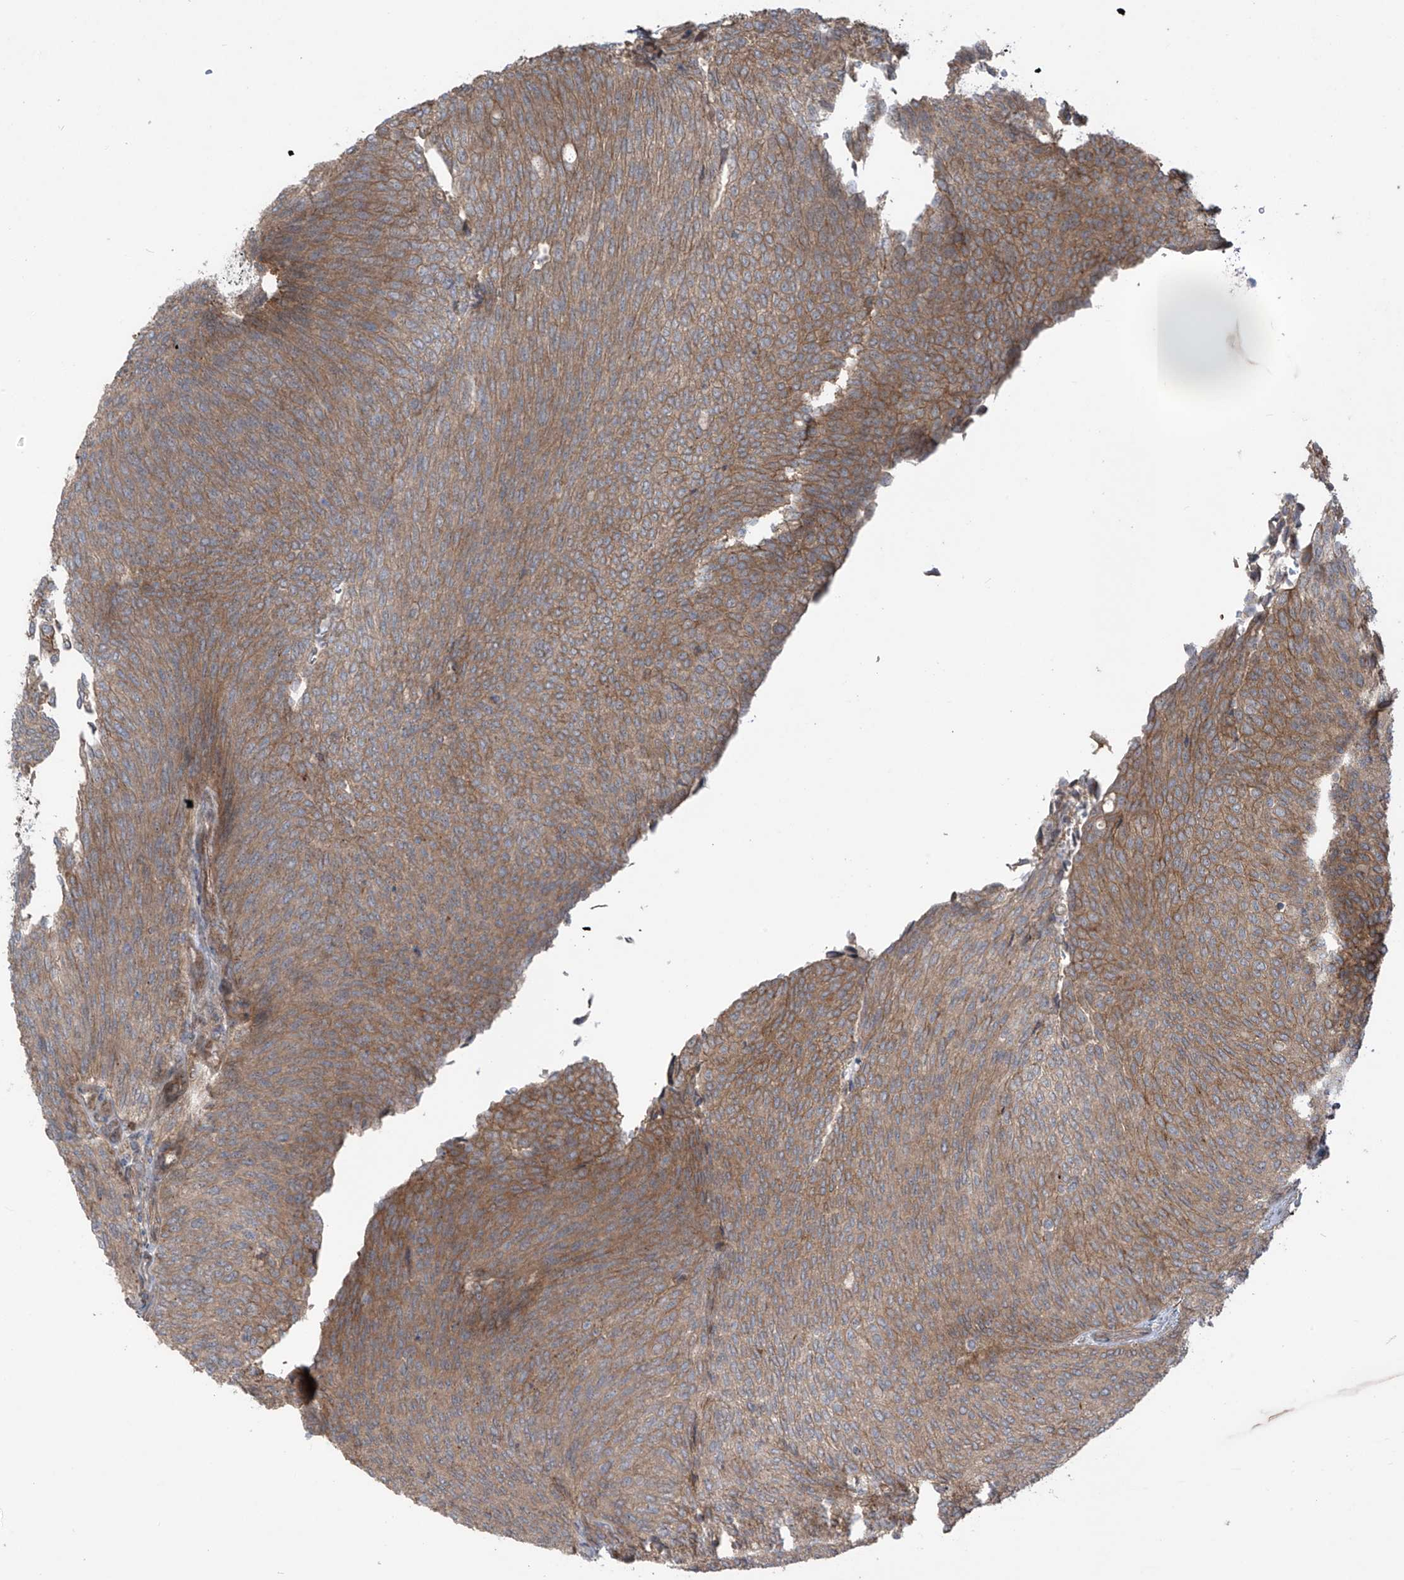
{"staining": {"intensity": "moderate", "quantity": ">75%", "location": "cytoplasmic/membranous"}, "tissue": "urothelial cancer", "cell_type": "Tumor cells", "image_type": "cancer", "snomed": [{"axis": "morphology", "description": "Urothelial carcinoma, Low grade"}, {"axis": "topography", "description": "Urinary bladder"}], "caption": "Immunohistochemical staining of urothelial carcinoma (low-grade) reveals medium levels of moderate cytoplasmic/membranous protein positivity in about >75% of tumor cells.", "gene": "LRRC74A", "patient": {"sex": "female", "age": 79}}